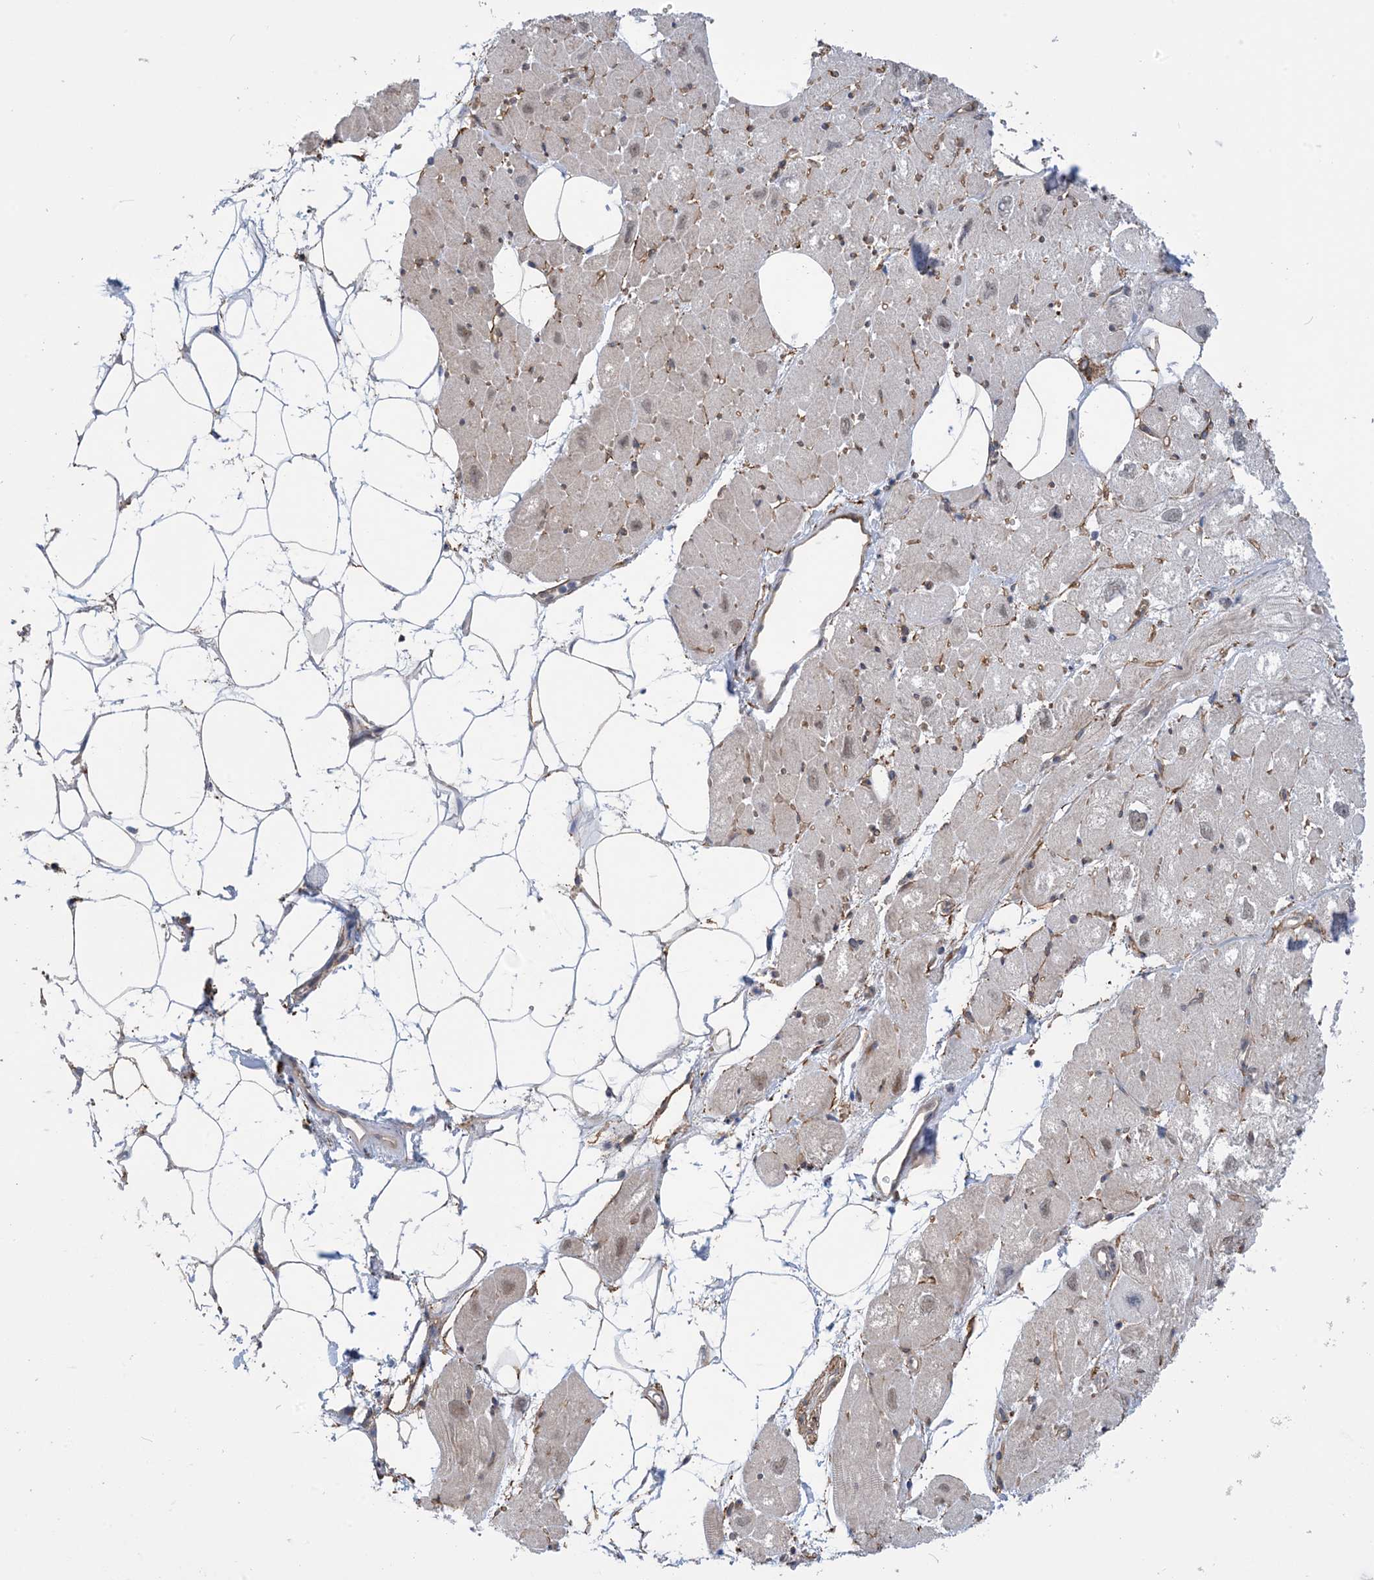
{"staining": {"intensity": "weak", "quantity": "25%-75%", "location": "cytoplasmic/membranous,nuclear"}, "tissue": "heart muscle", "cell_type": "Cardiomyocytes", "image_type": "normal", "snomed": [{"axis": "morphology", "description": "Normal tissue, NOS"}, {"axis": "topography", "description": "Heart"}], "caption": "Immunohistochemistry (IHC) of normal human heart muscle exhibits low levels of weak cytoplasmic/membranous,nuclear expression in about 25%-75% of cardiomyocytes.", "gene": "ZNF8", "patient": {"sex": "male", "age": 50}}